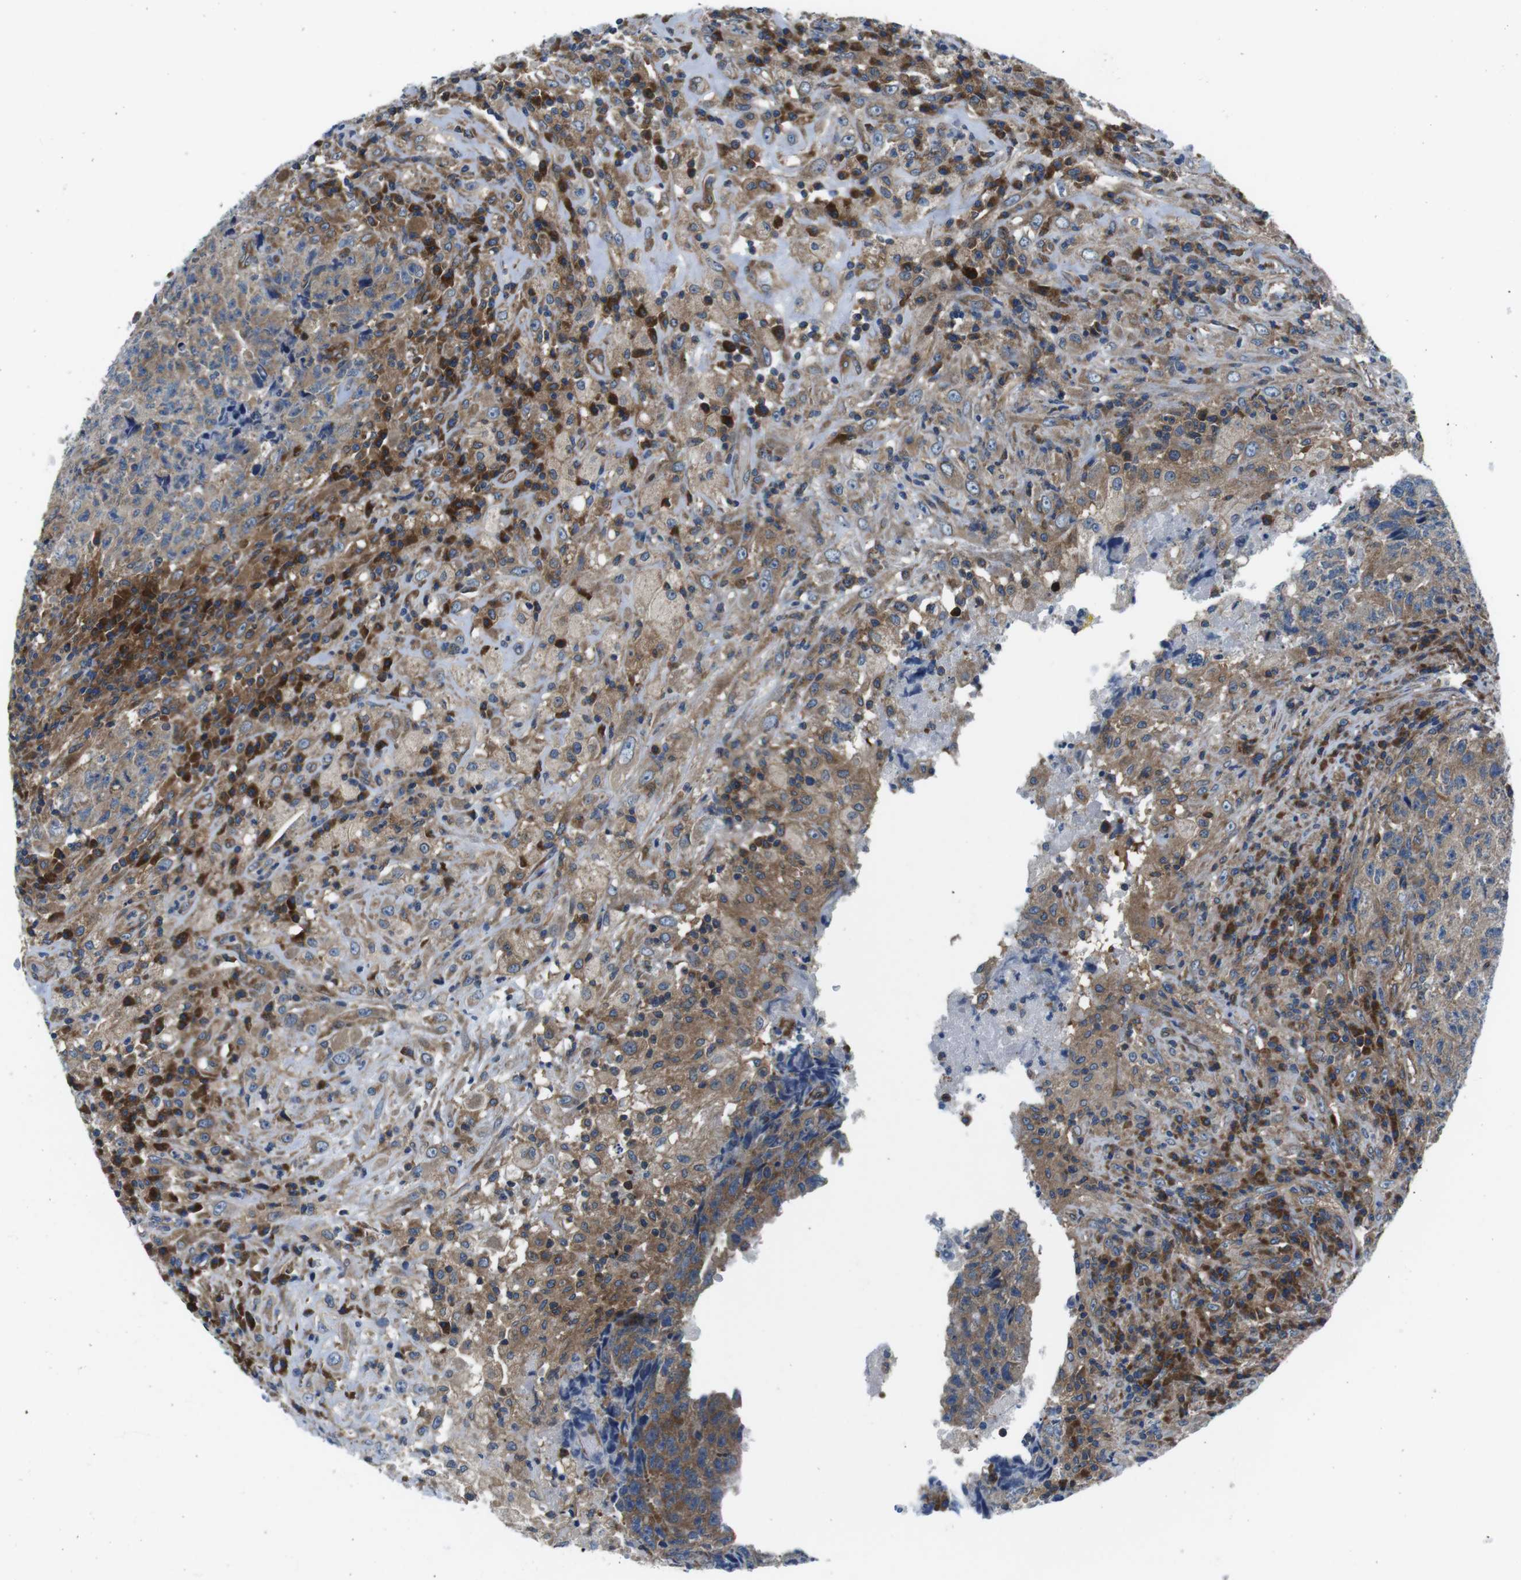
{"staining": {"intensity": "moderate", "quantity": ">75%", "location": "cytoplasmic/membranous"}, "tissue": "testis cancer", "cell_type": "Tumor cells", "image_type": "cancer", "snomed": [{"axis": "morphology", "description": "Necrosis, NOS"}, {"axis": "morphology", "description": "Carcinoma, Embryonal, NOS"}, {"axis": "topography", "description": "Testis"}], "caption": "Testis cancer (embryonal carcinoma) was stained to show a protein in brown. There is medium levels of moderate cytoplasmic/membranous expression in approximately >75% of tumor cells.", "gene": "EIF2B5", "patient": {"sex": "male", "age": 19}}